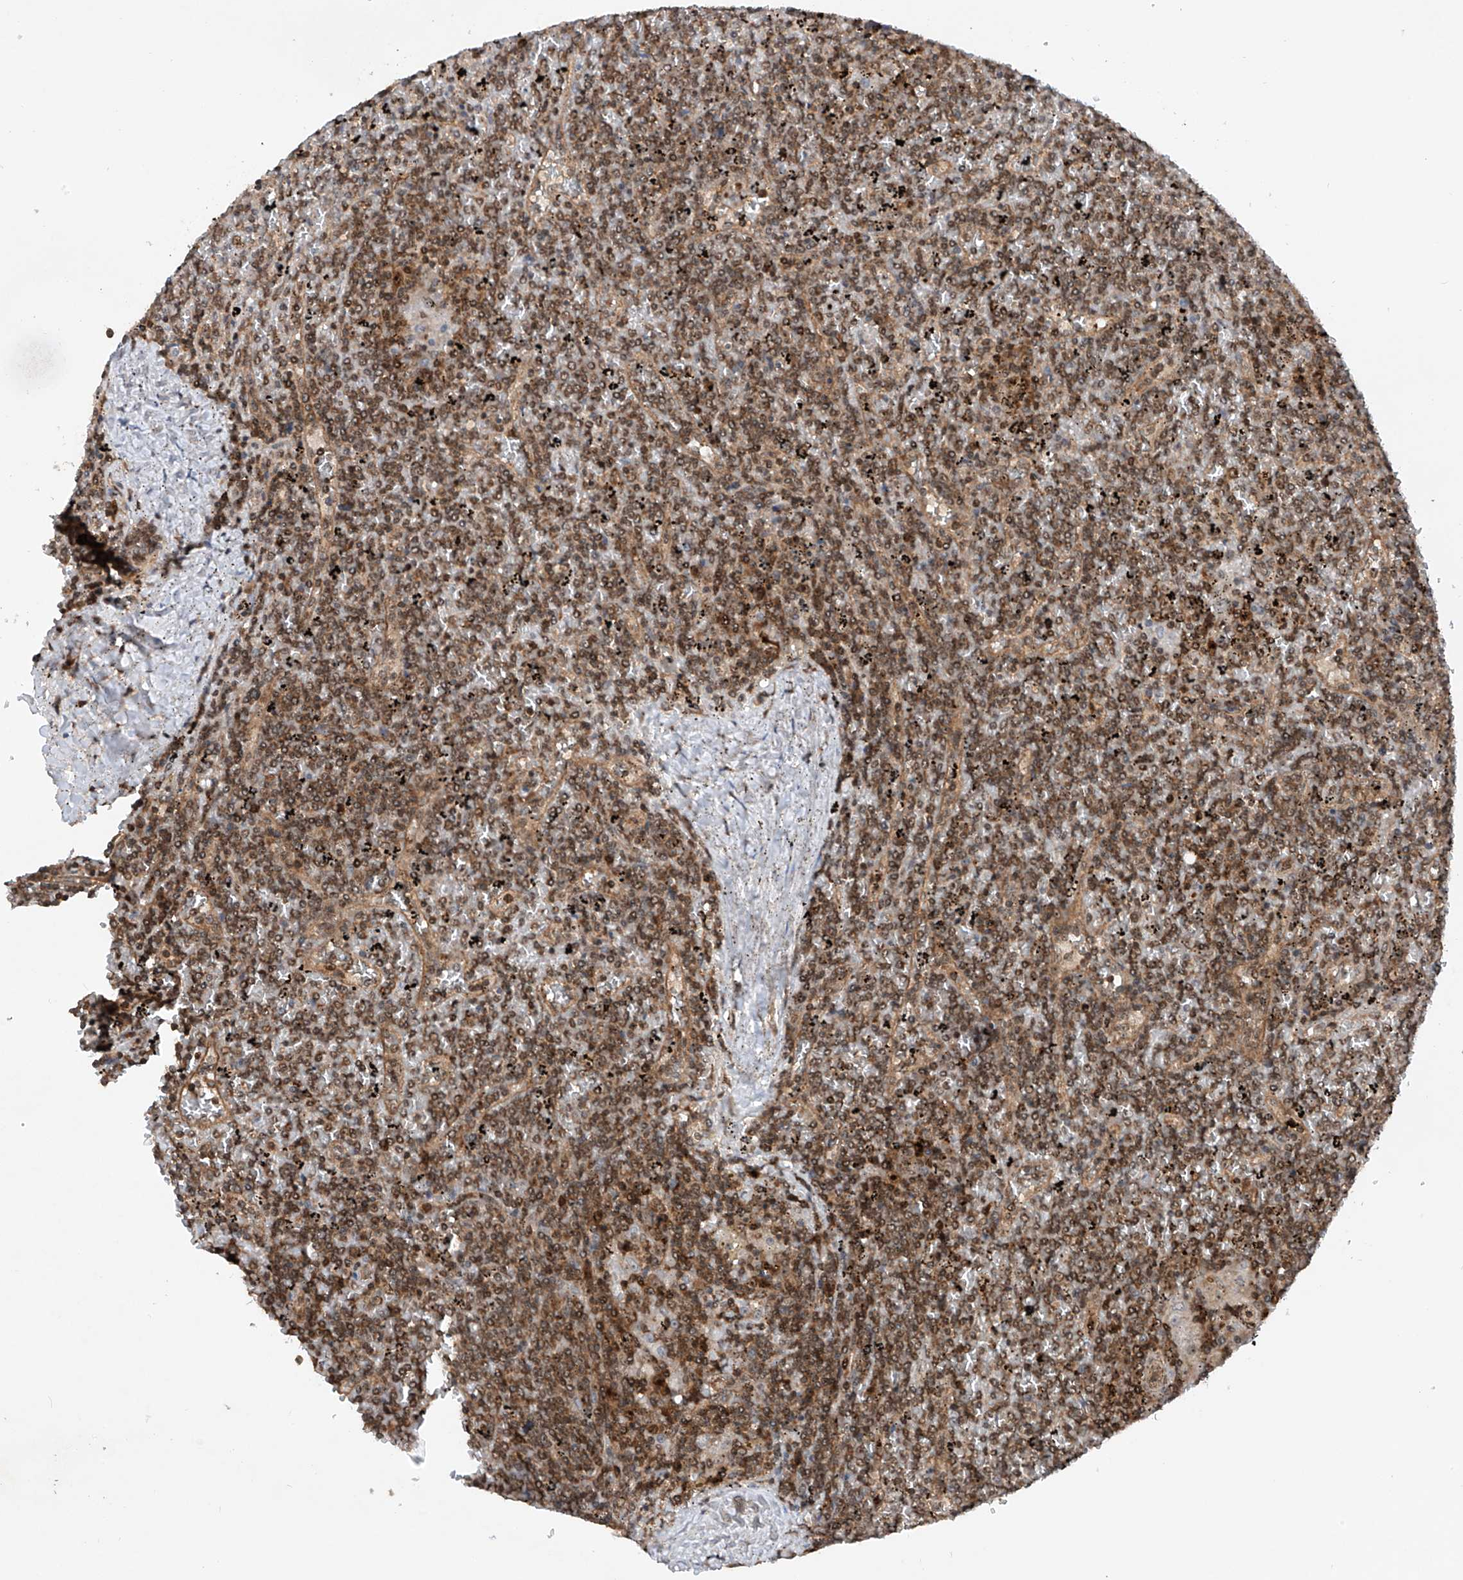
{"staining": {"intensity": "moderate", "quantity": ">75%", "location": "cytoplasmic/membranous,nuclear"}, "tissue": "lymphoma", "cell_type": "Tumor cells", "image_type": "cancer", "snomed": [{"axis": "morphology", "description": "Malignant lymphoma, non-Hodgkin's type, Low grade"}, {"axis": "topography", "description": "Spleen"}], "caption": "An IHC histopathology image of neoplastic tissue is shown. Protein staining in brown labels moderate cytoplasmic/membranous and nuclear positivity in lymphoma within tumor cells.", "gene": "C1orf131", "patient": {"sex": "female", "age": 19}}